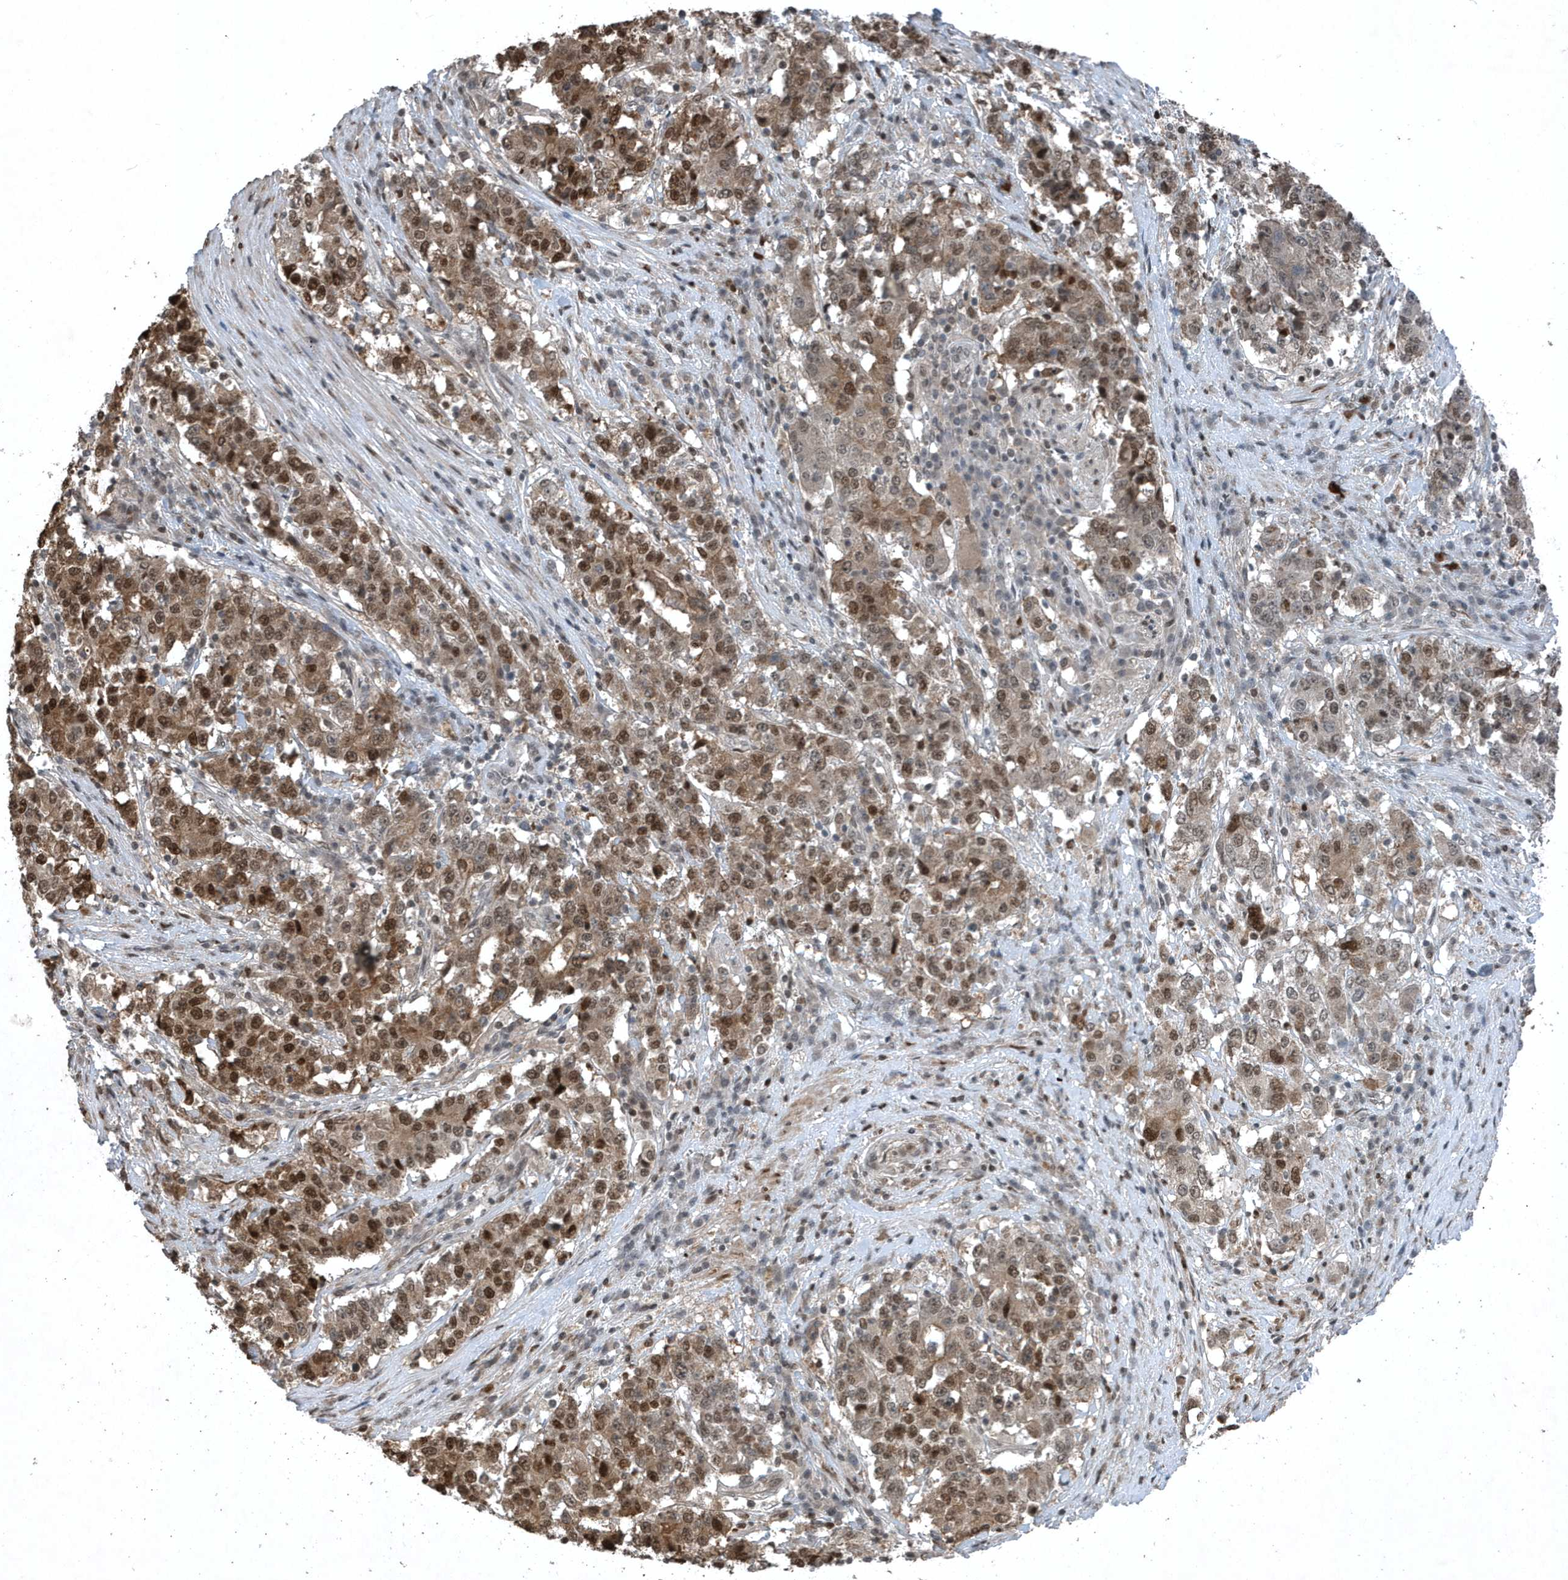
{"staining": {"intensity": "moderate", "quantity": ">75%", "location": "cytoplasmic/membranous,nuclear"}, "tissue": "stomach cancer", "cell_type": "Tumor cells", "image_type": "cancer", "snomed": [{"axis": "morphology", "description": "Adenocarcinoma, NOS"}, {"axis": "topography", "description": "Stomach"}], "caption": "Stomach cancer (adenocarcinoma) stained with DAB (3,3'-diaminobenzidine) IHC exhibits medium levels of moderate cytoplasmic/membranous and nuclear expression in about >75% of tumor cells.", "gene": "HSPA1A", "patient": {"sex": "male", "age": 59}}